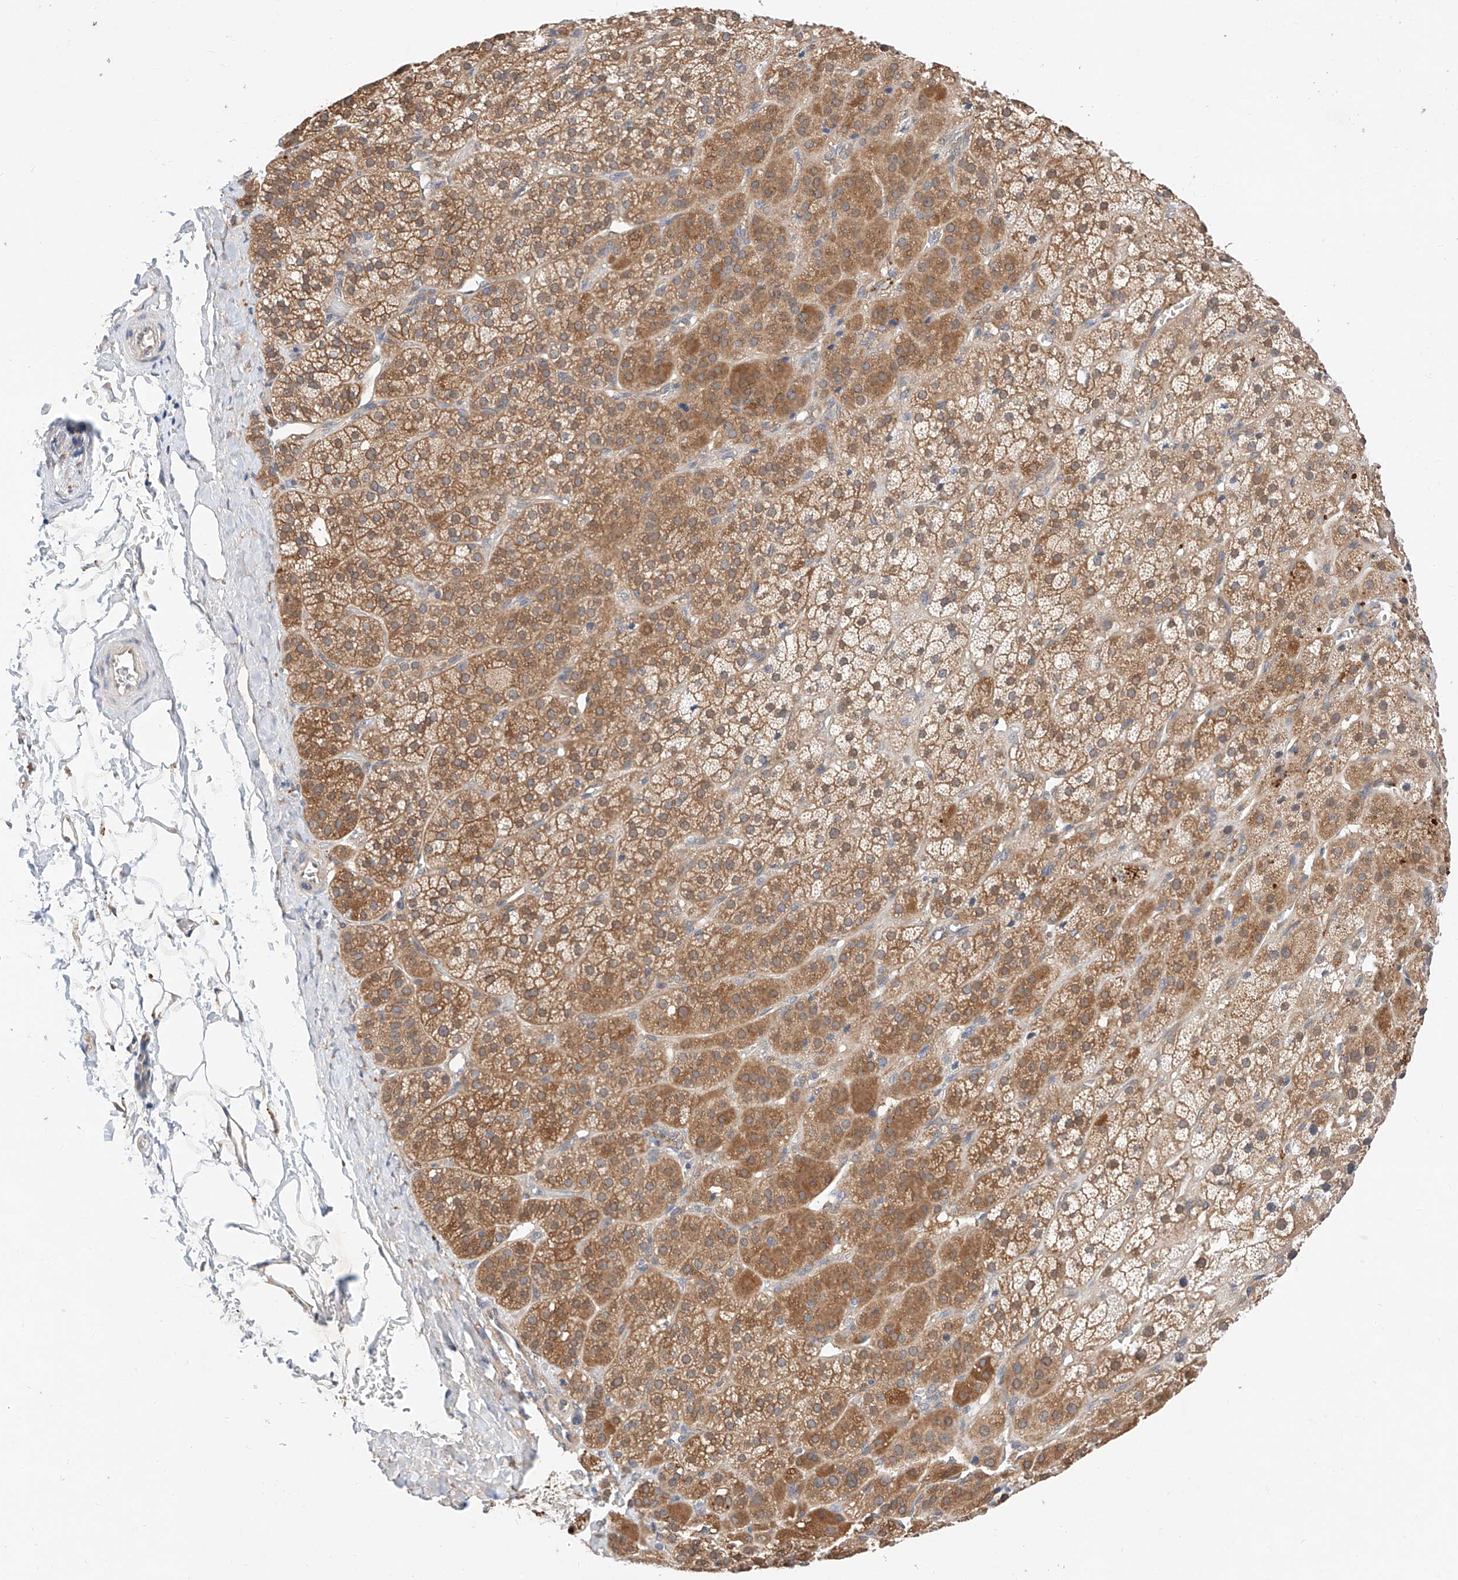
{"staining": {"intensity": "moderate", "quantity": ">75%", "location": "cytoplasmic/membranous,nuclear"}, "tissue": "adrenal gland", "cell_type": "Glandular cells", "image_type": "normal", "snomed": [{"axis": "morphology", "description": "Normal tissue, NOS"}, {"axis": "topography", "description": "Adrenal gland"}], "caption": "An IHC micrograph of normal tissue is shown. Protein staining in brown labels moderate cytoplasmic/membranous,nuclear positivity in adrenal gland within glandular cells.", "gene": "ZSCAN4", "patient": {"sex": "female", "age": 57}}